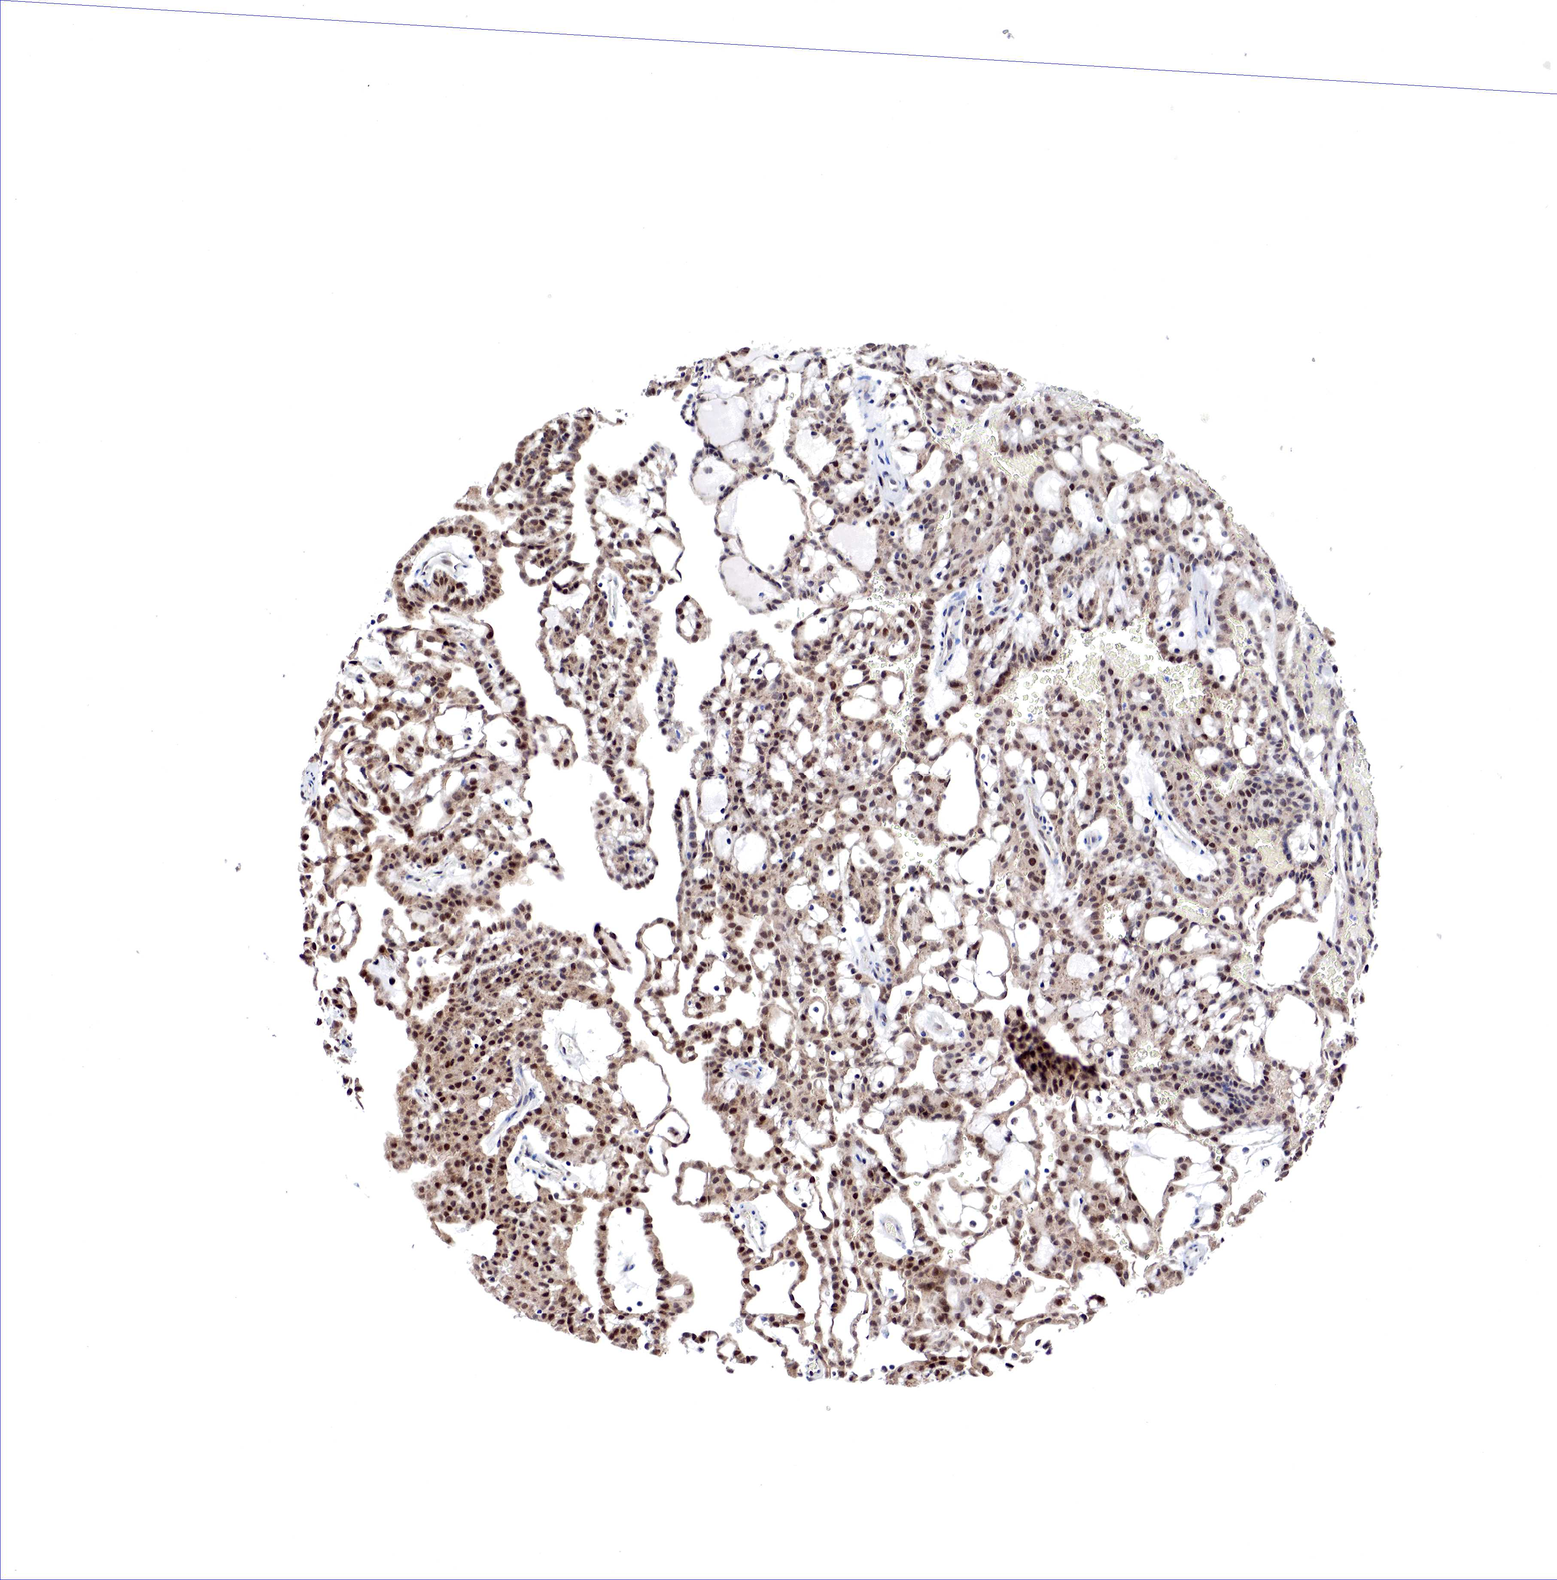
{"staining": {"intensity": "moderate", "quantity": ">75%", "location": "cytoplasmic/membranous,nuclear"}, "tissue": "renal cancer", "cell_type": "Tumor cells", "image_type": "cancer", "snomed": [{"axis": "morphology", "description": "Adenocarcinoma, NOS"}, {"axis": "topography", "description": "Kidney"}], "caption": "High-power microscopy captured an immunohistochemistry photomicrograph of renal adenocarcinoma, revealing moderate cytoplasmic/membranous and nuclear staining in approximately >75% of tumor cells.", "gene": "PABIR2", "patient": {"sex": "male", "age": 63}}